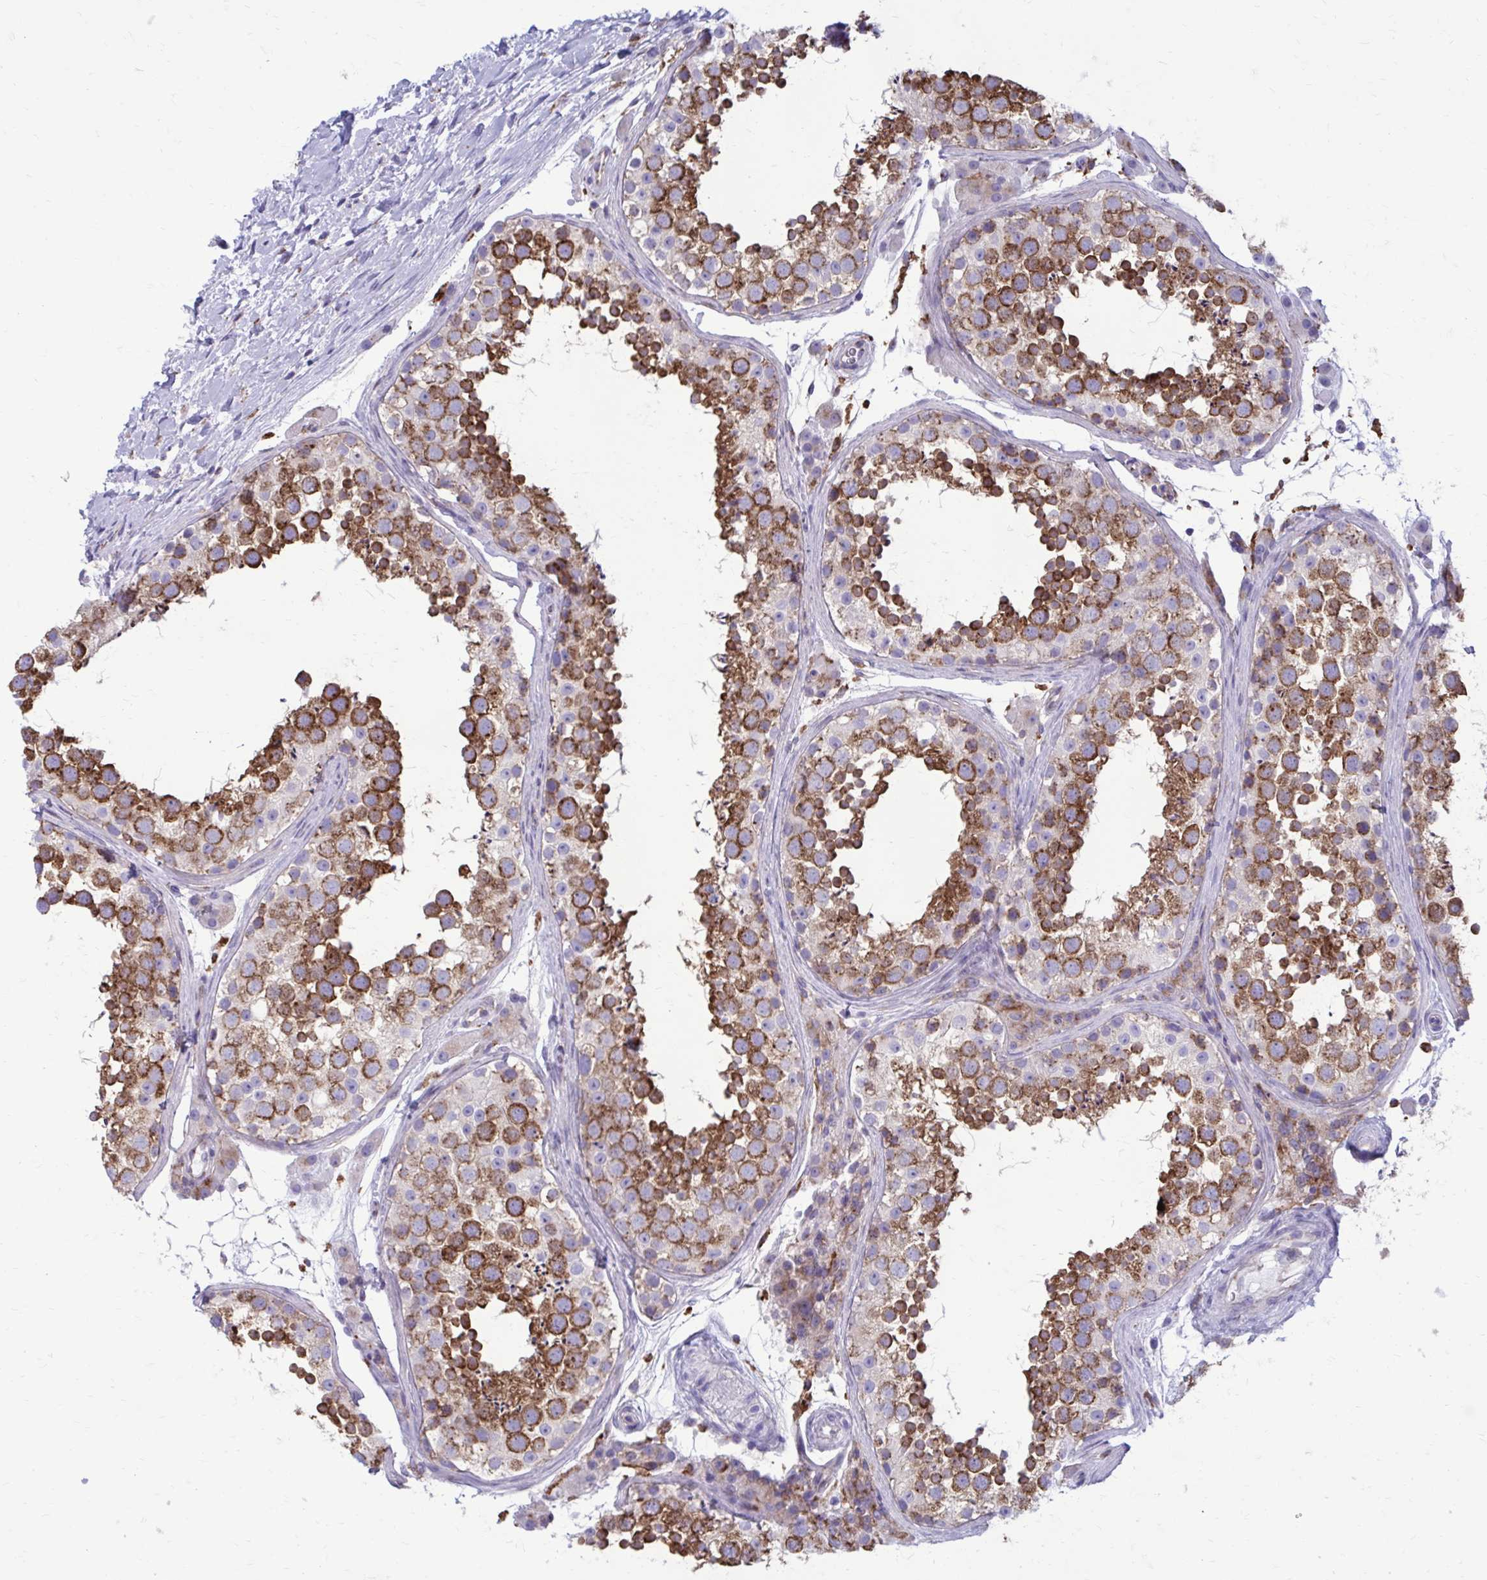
{"staining": {"intensity": "strong", "quantity": "25%-75%", "location": "cytoplasmic/membranous"}, "tissue": "testis", "cell_type": "Cells in seminiferous ducts", "image_type": "normal", "snomed": [{"axis": "morphology", "description": "Normal tissue, NOS"}, {"axis": "topography", "description": "Testis"}], "caption": "The image exhibits immunohistochemical staining of normal testis. There is strong cytoplasmic/membranous expression is identified in approximately 25%-75% of cells in seminiferous ducts. The protein of interest is shown in brown color, while the nuclei are stained blue.", "gene": "CLTA", "patient": {"sex": "male", "age": 41}}